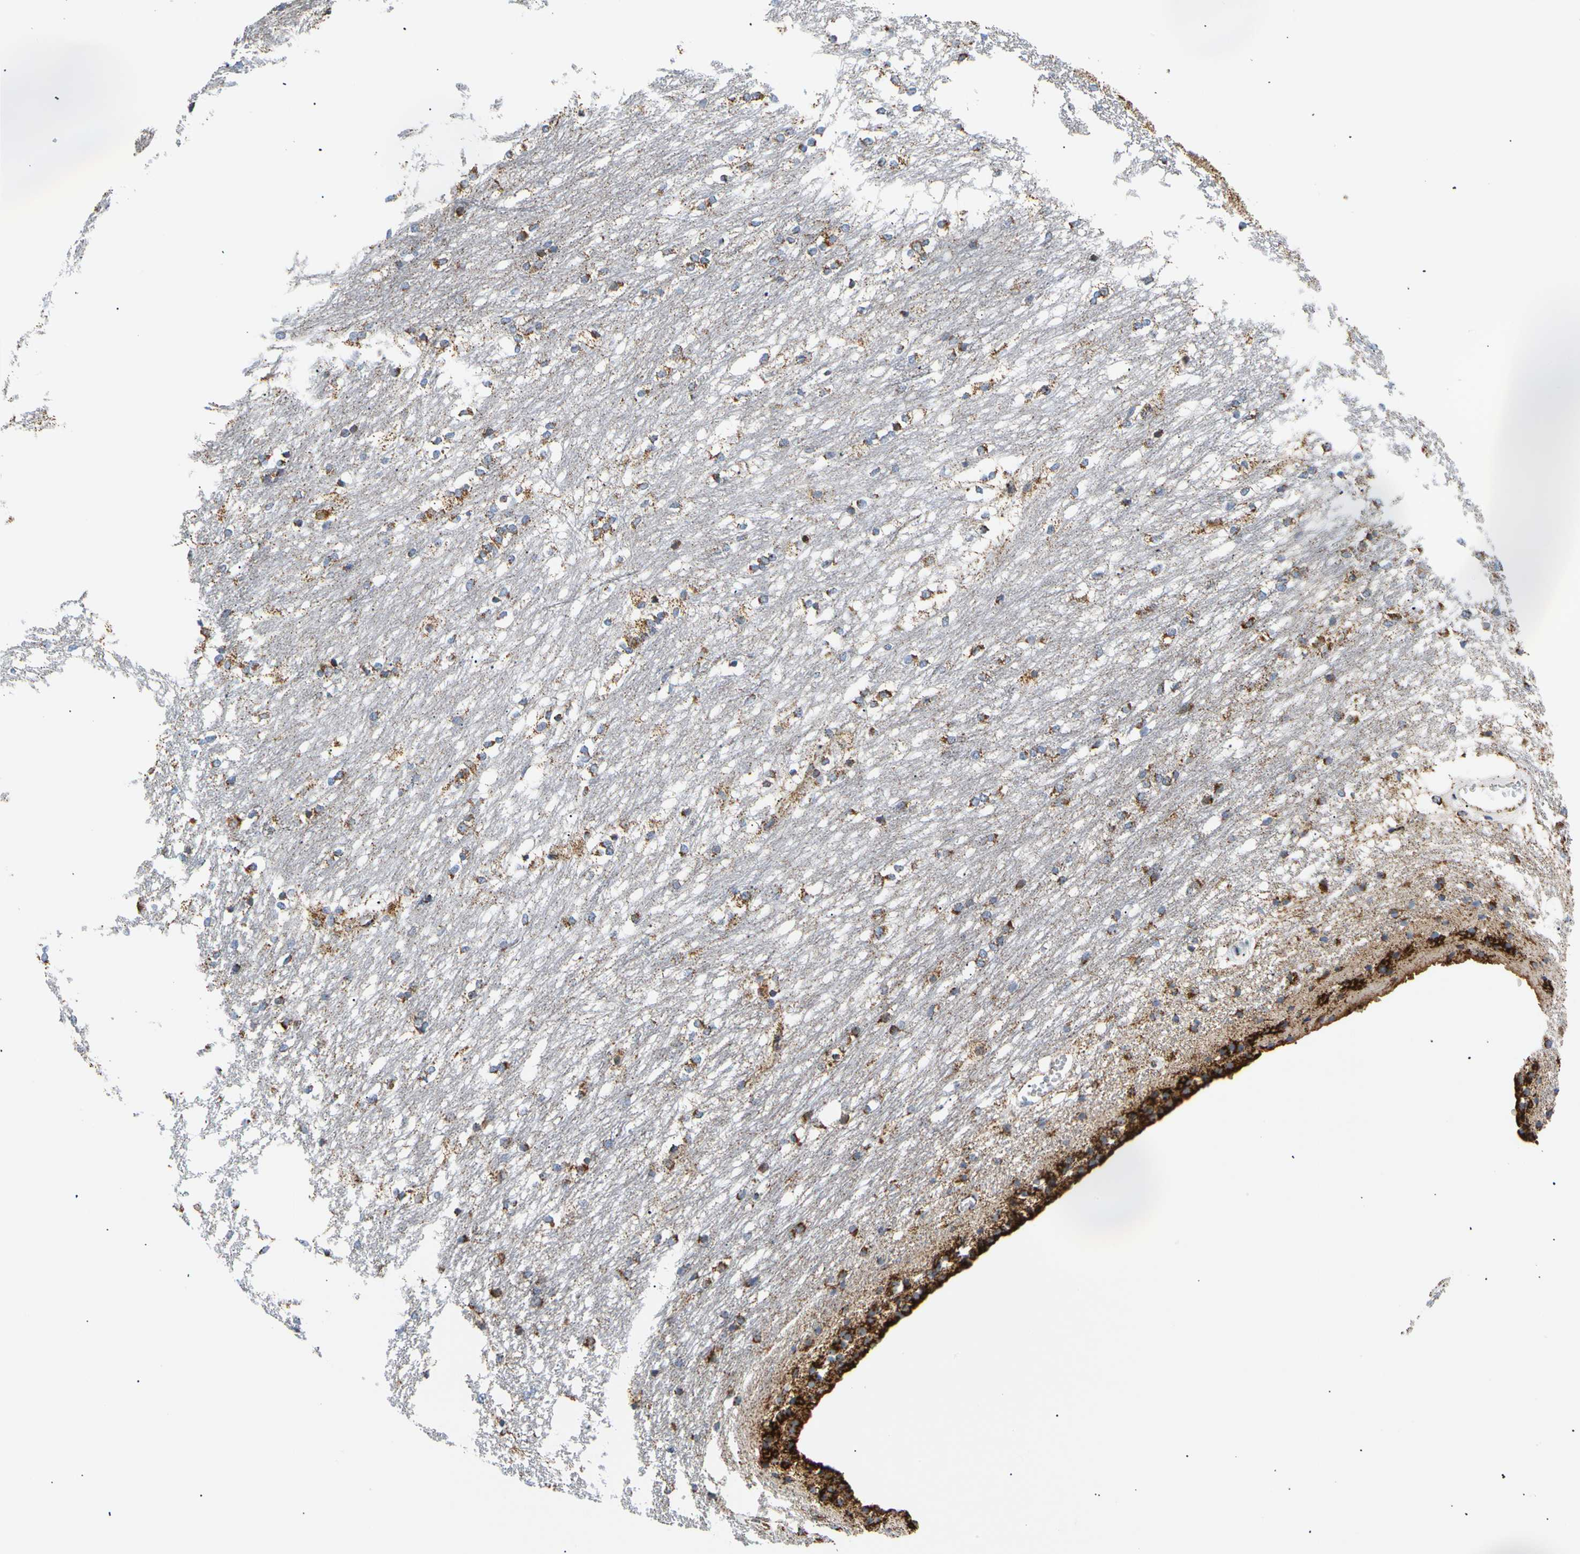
{"staining": {"intensity": "moderate", "quantity": ">75%", "location": "cytoplasmic/membranous"}, "tissue": "caudate", "cell_type": "Glial cells", "image_type": "normal", "snomed": [{"axis": "morphology", "description": "Normal tissue, NOS"}, {"axis": "topography", "description": "Lateral ventricle wall"}], "caption": "Protein expression analysis of unremarkable caudate exhibits moderate cytoplasmic/membranous positivity in about >75% of glial cells. The staining is performed using DAB (3,3'-diaminobenzidine) brown chromogen to label protein expression. The nuclei are counter-stained blue using hematoxylin.", "gene": "ACAT1", "patient": {"sex": "female", "age": 19}}